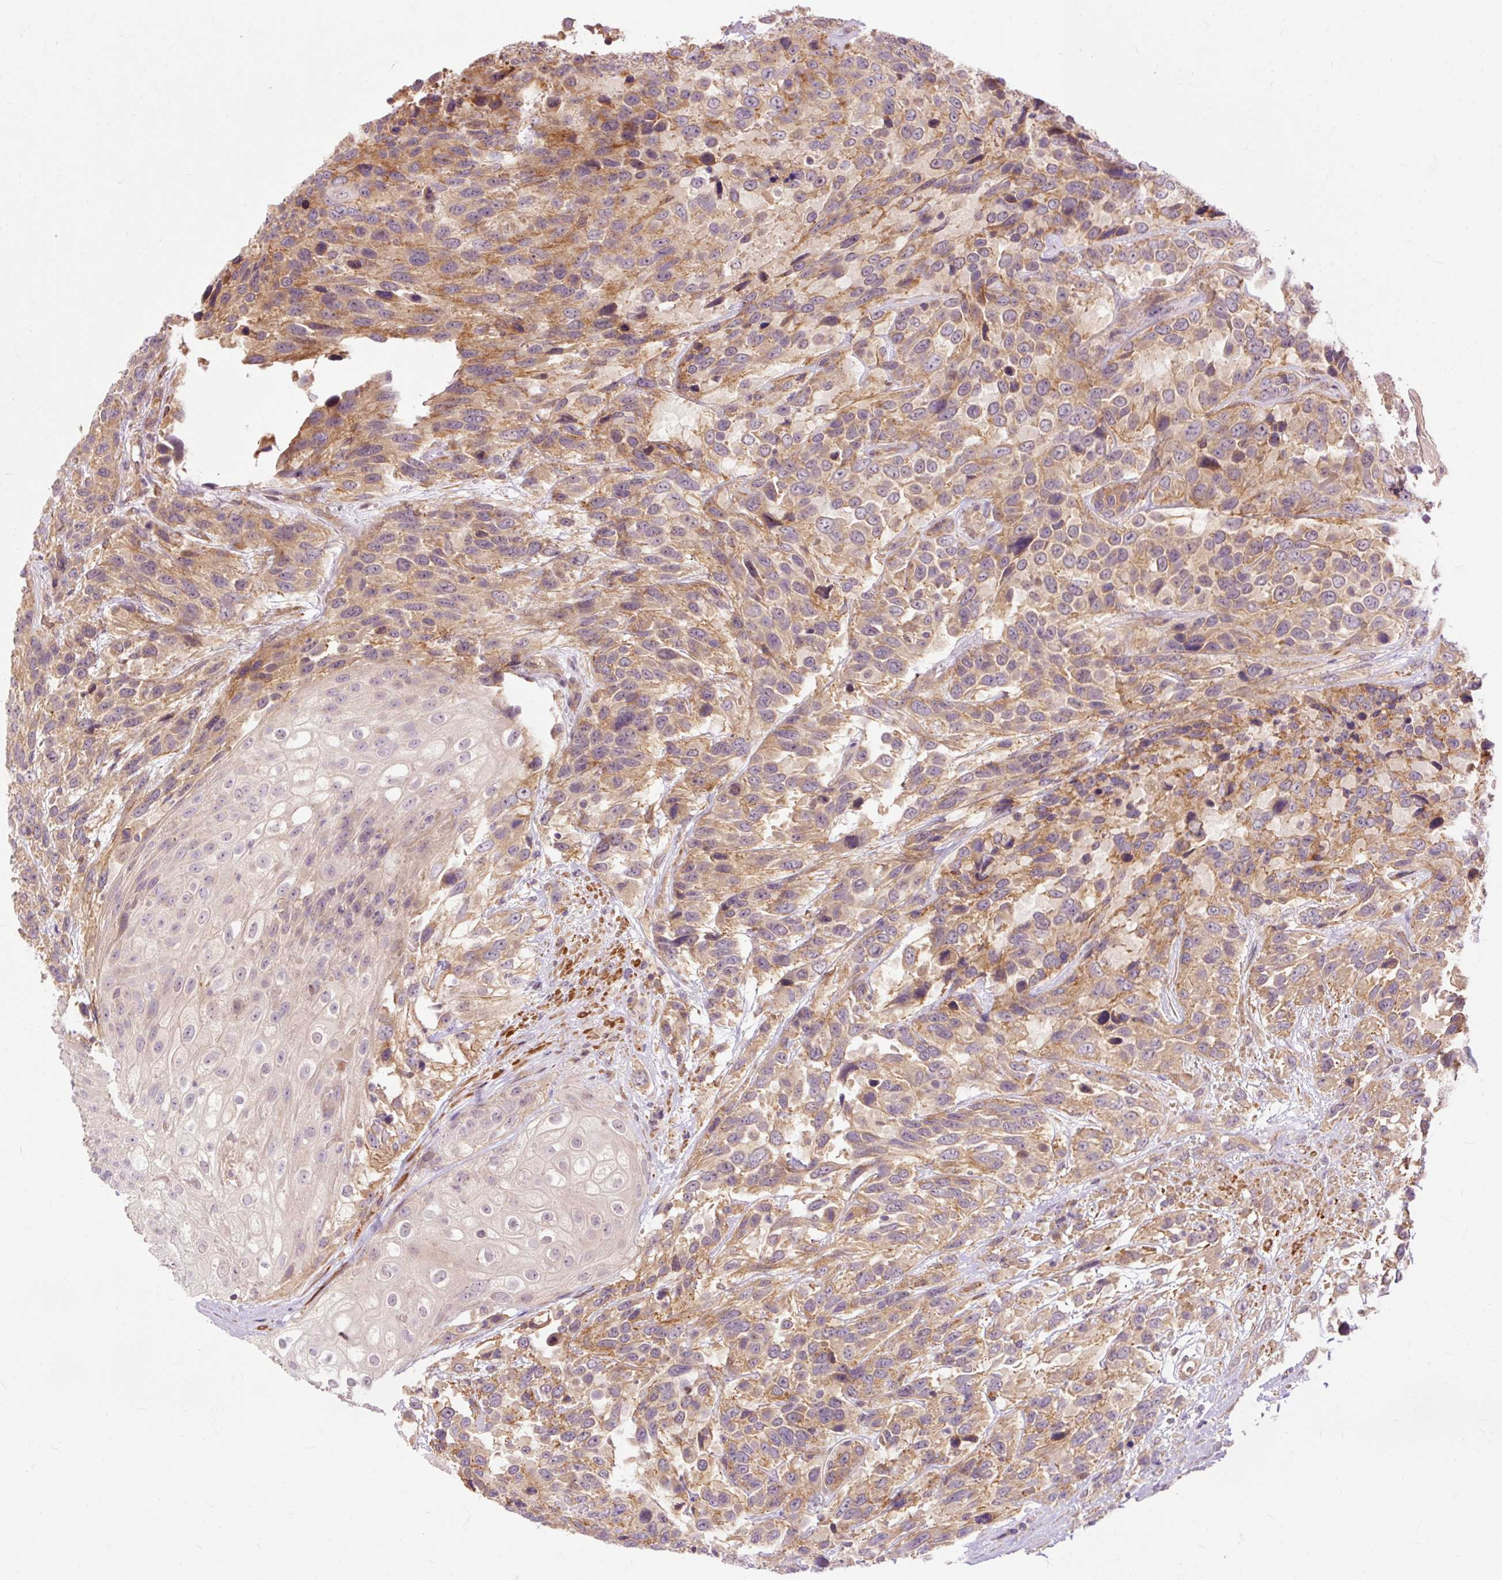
{"staining": {"intensity": "moderate", "quantity": ">75%", "location": "cytoplasmic/membranous"}, "tissue": "urothelial cancer", "cell_type": "Tumor cells", "image_type": "cancer", "snomed": [{"axis": "morphology", "description": "Urothelial carcinoma, High grade"}, {"axis": "topography", "description": "Urinary bladder"}], "caption": "Immunohistochemical staining of human urothelial cancer reveals medium levels of moderate cytoplasmic/membranous positivity in about >75% of tumor cells. The staining was performed using DAB to visualize the protein expression in brown, while the nuclei were stained in blue with hematoxylin (Magnification: 20x).", "gene": "RIPOR3", "patient": {"sex": "female", "age": 70}}